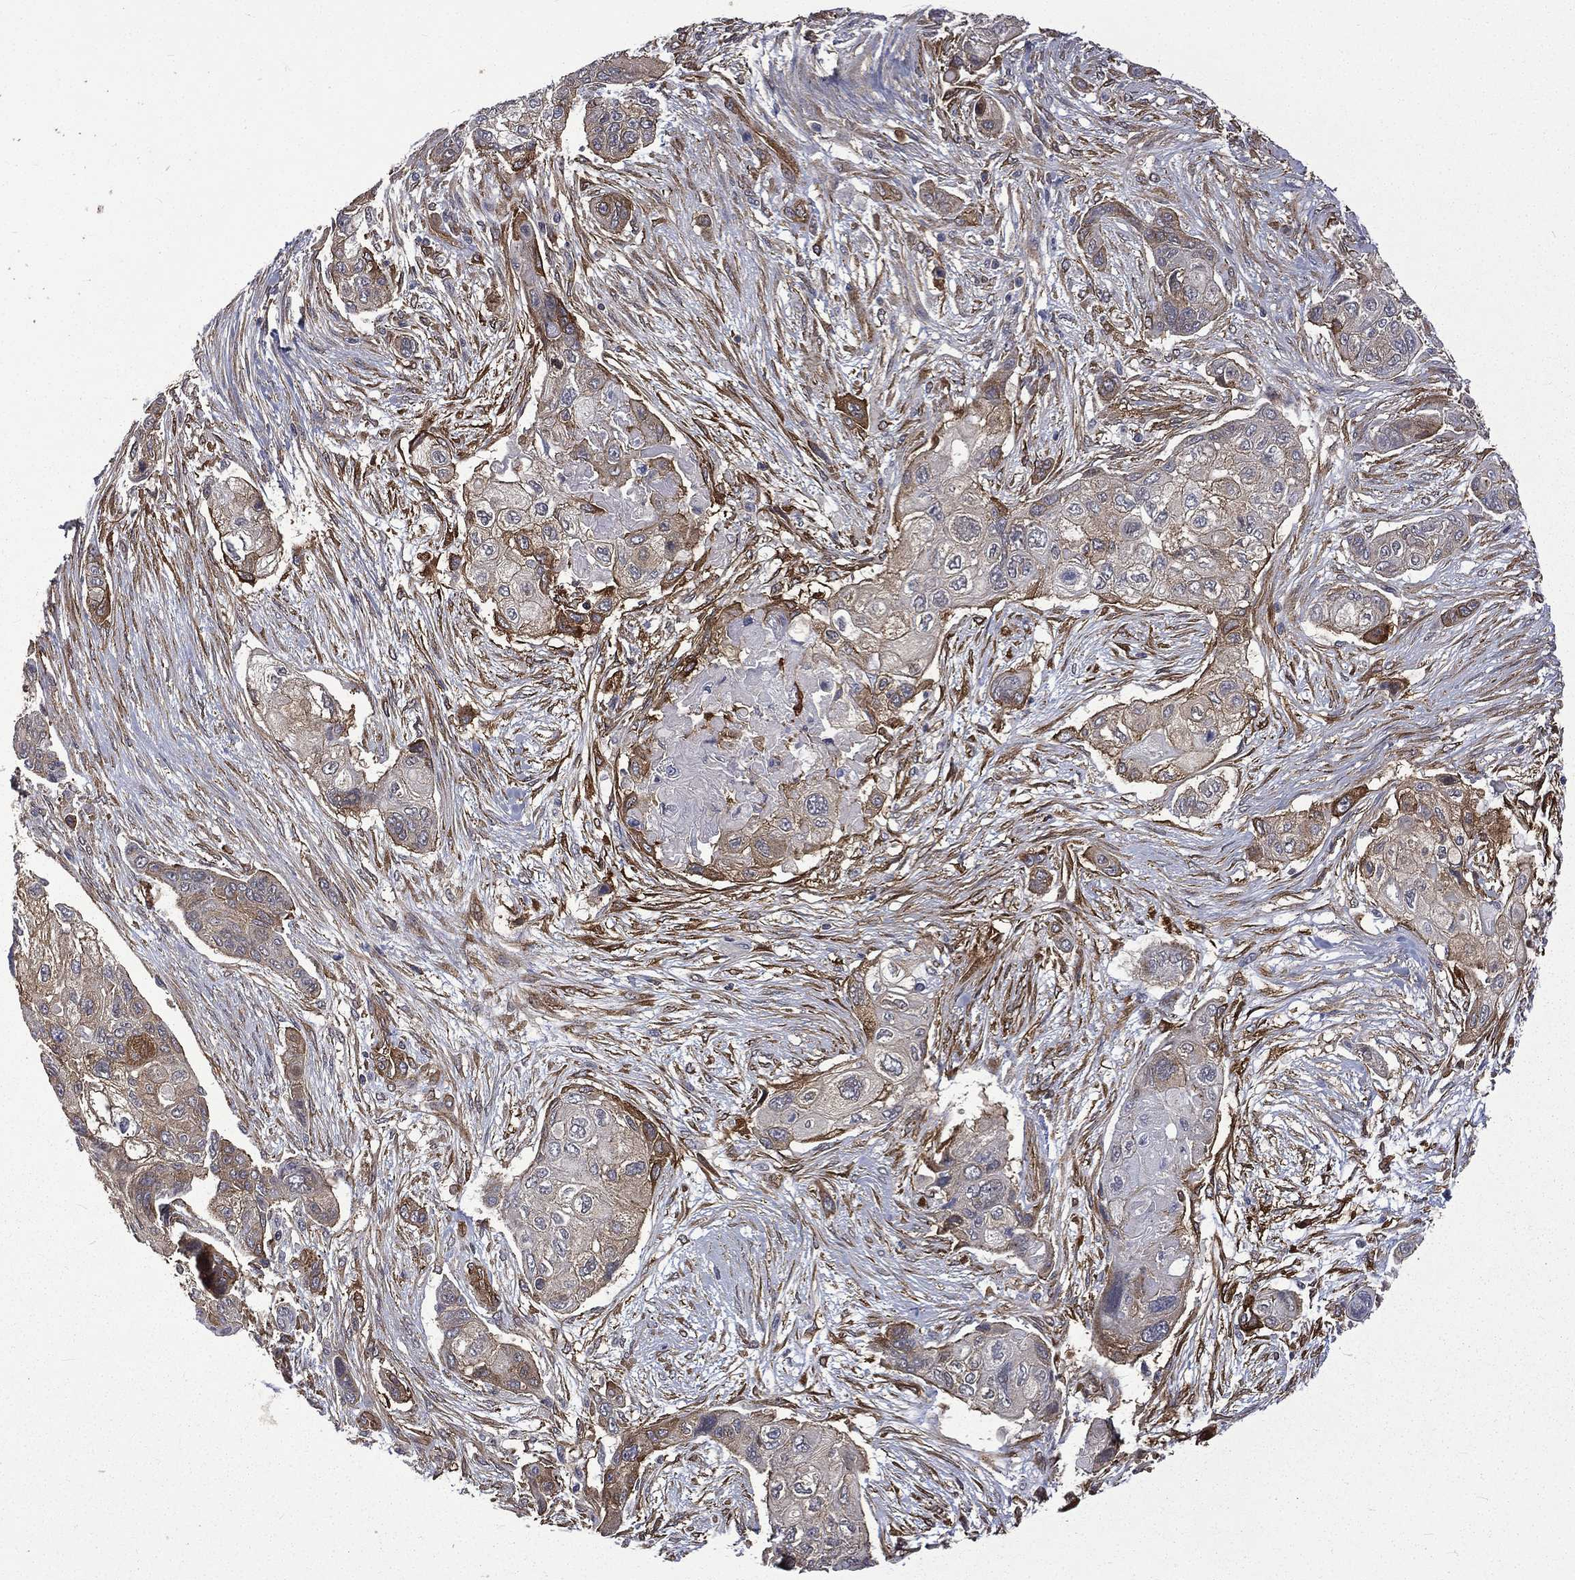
{"staining": {"intensity": "moderate", "quantity": "<25%", "location": "cytoplasmic/membranous"}, "tissue": "lung cancer", "cell_type": "Tumor cells", "image_type": "cancer", "snomed": [{"axis": "morphology", "description": "Squamous cell carcinoma, NOS"}, {"axis": "topography", "description": "Lung"}], "caption": "This is a micrograph of IHC staining of lung cancer (squamous cell carcinoma), which shows moderate expression in the cytoplasmic/membranous of tumor cells.", "gene": "PPFIBP1", "patient": {"sex": "male", "age": 69}}